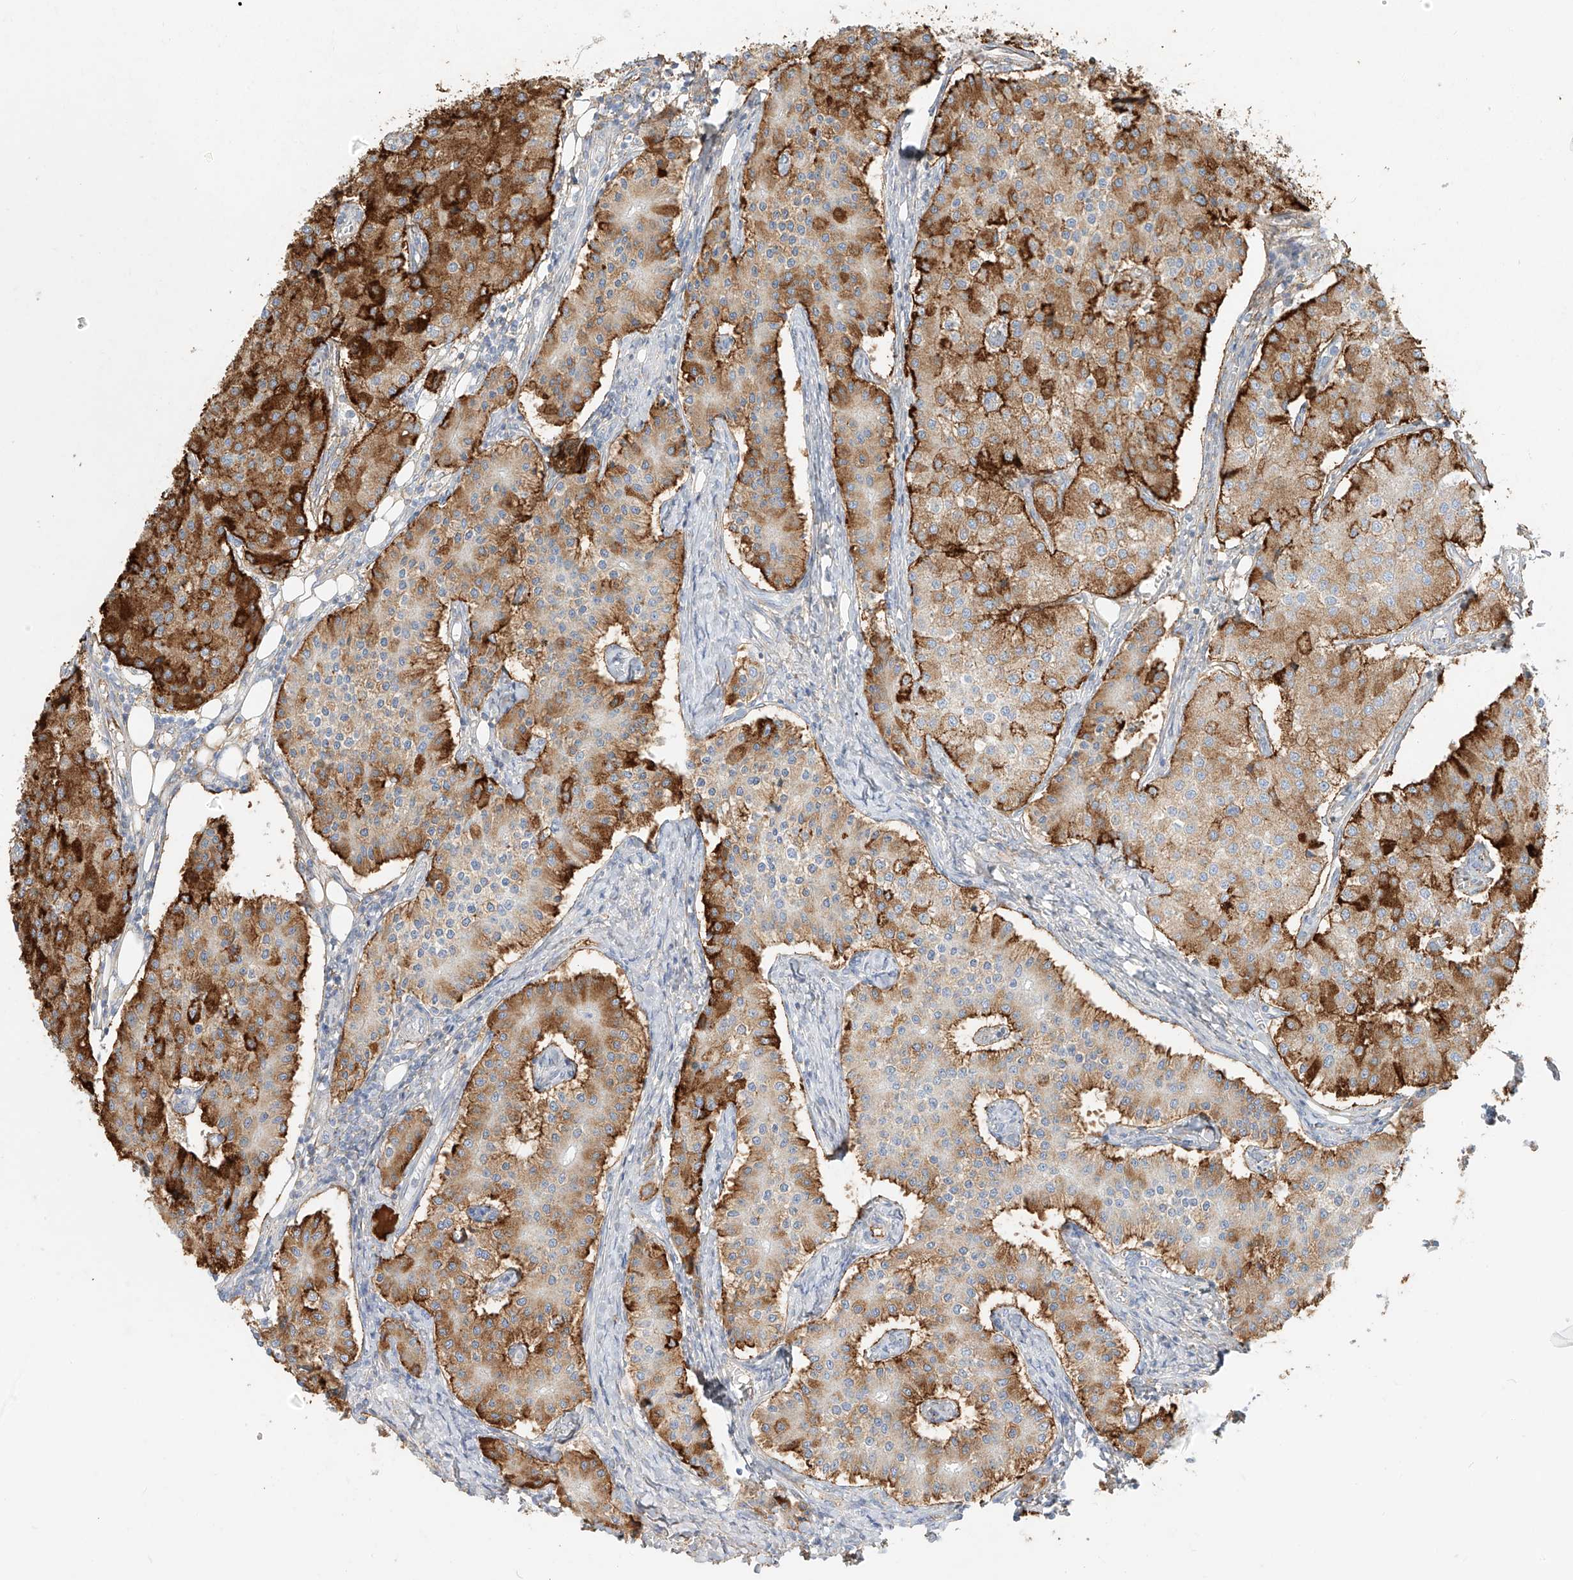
{"staining": {"intensity": "strong", "quantity": "25%-75%", "location": "cytoplasmic/membranous"}, "tissue": "carcinoid", "cell_type": "Tumor cells", "image_type": "cancer", "snomed": [{"axis": "morphology", "description": "Carcinoid, malignant, NOS"}, {"axis": "topography", "description": "Colon"}], "caption": "Protein expression analysis of carcinoid shows strong cytoplasmic/membranous positivity in approximately 25%-75% of tumor cells.", "gene": "OCSTAMP", "patient": {"sex": "female", "age": 52}}